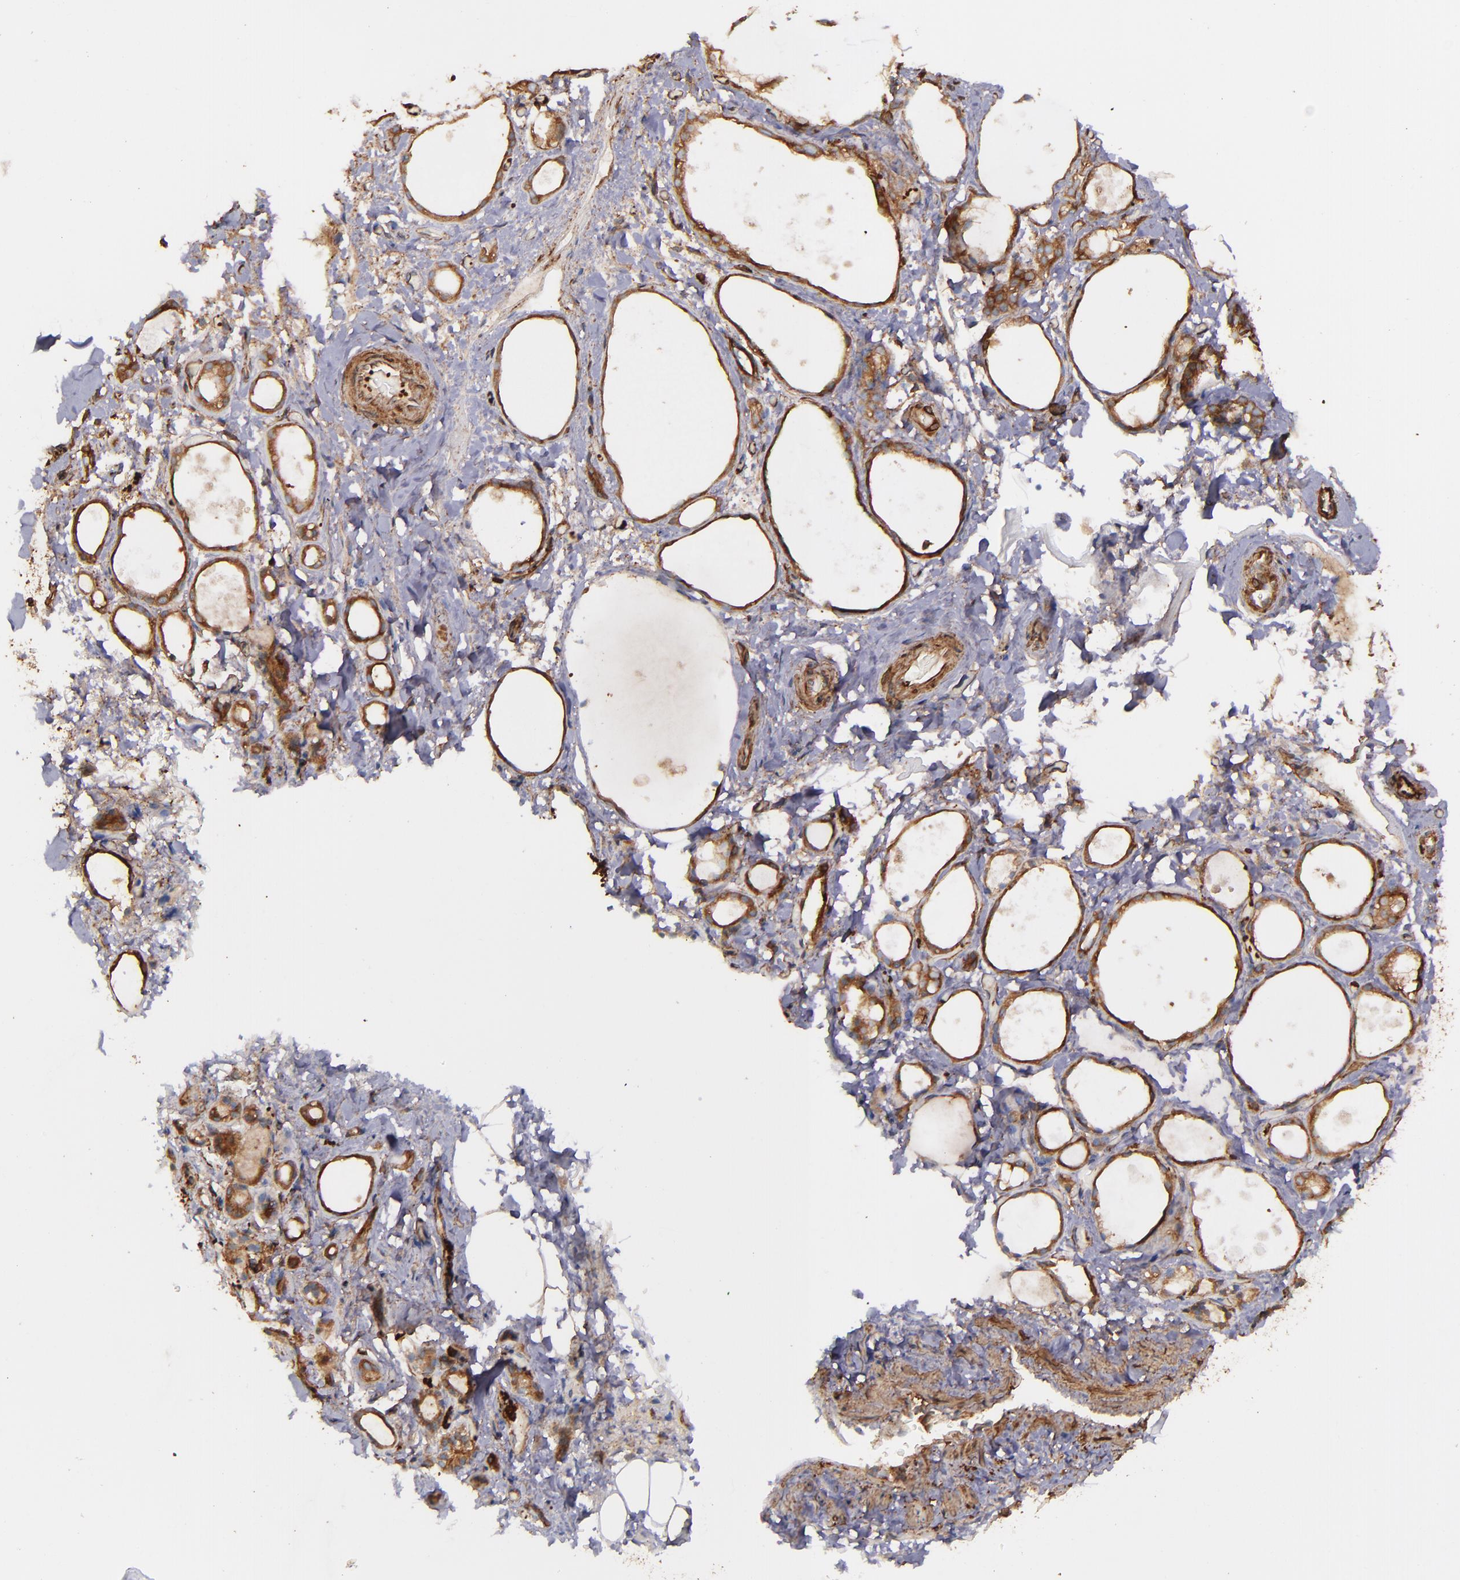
{"staining": {"intensity": "strong", "quantity": ">75%", "location": "cytoplasmic/membranous"}, "tissue": "thyroid gland", "cell_type": "Glandular cells", "image_type": "normal", "snomed": [{"axis": "morphology", "description": "Normal tissue, NOS"}, {"axis": "topography", "description": "Thyroid gland"}], "caption": "About >75% of glandular cells in unremarkable thyroid gland show strong cytoplasmic/membranous protein positivity as visualized by brown immunohistochemical staining.", "gene": "VCL", "patient": {"sex": "female", "age": 75}}